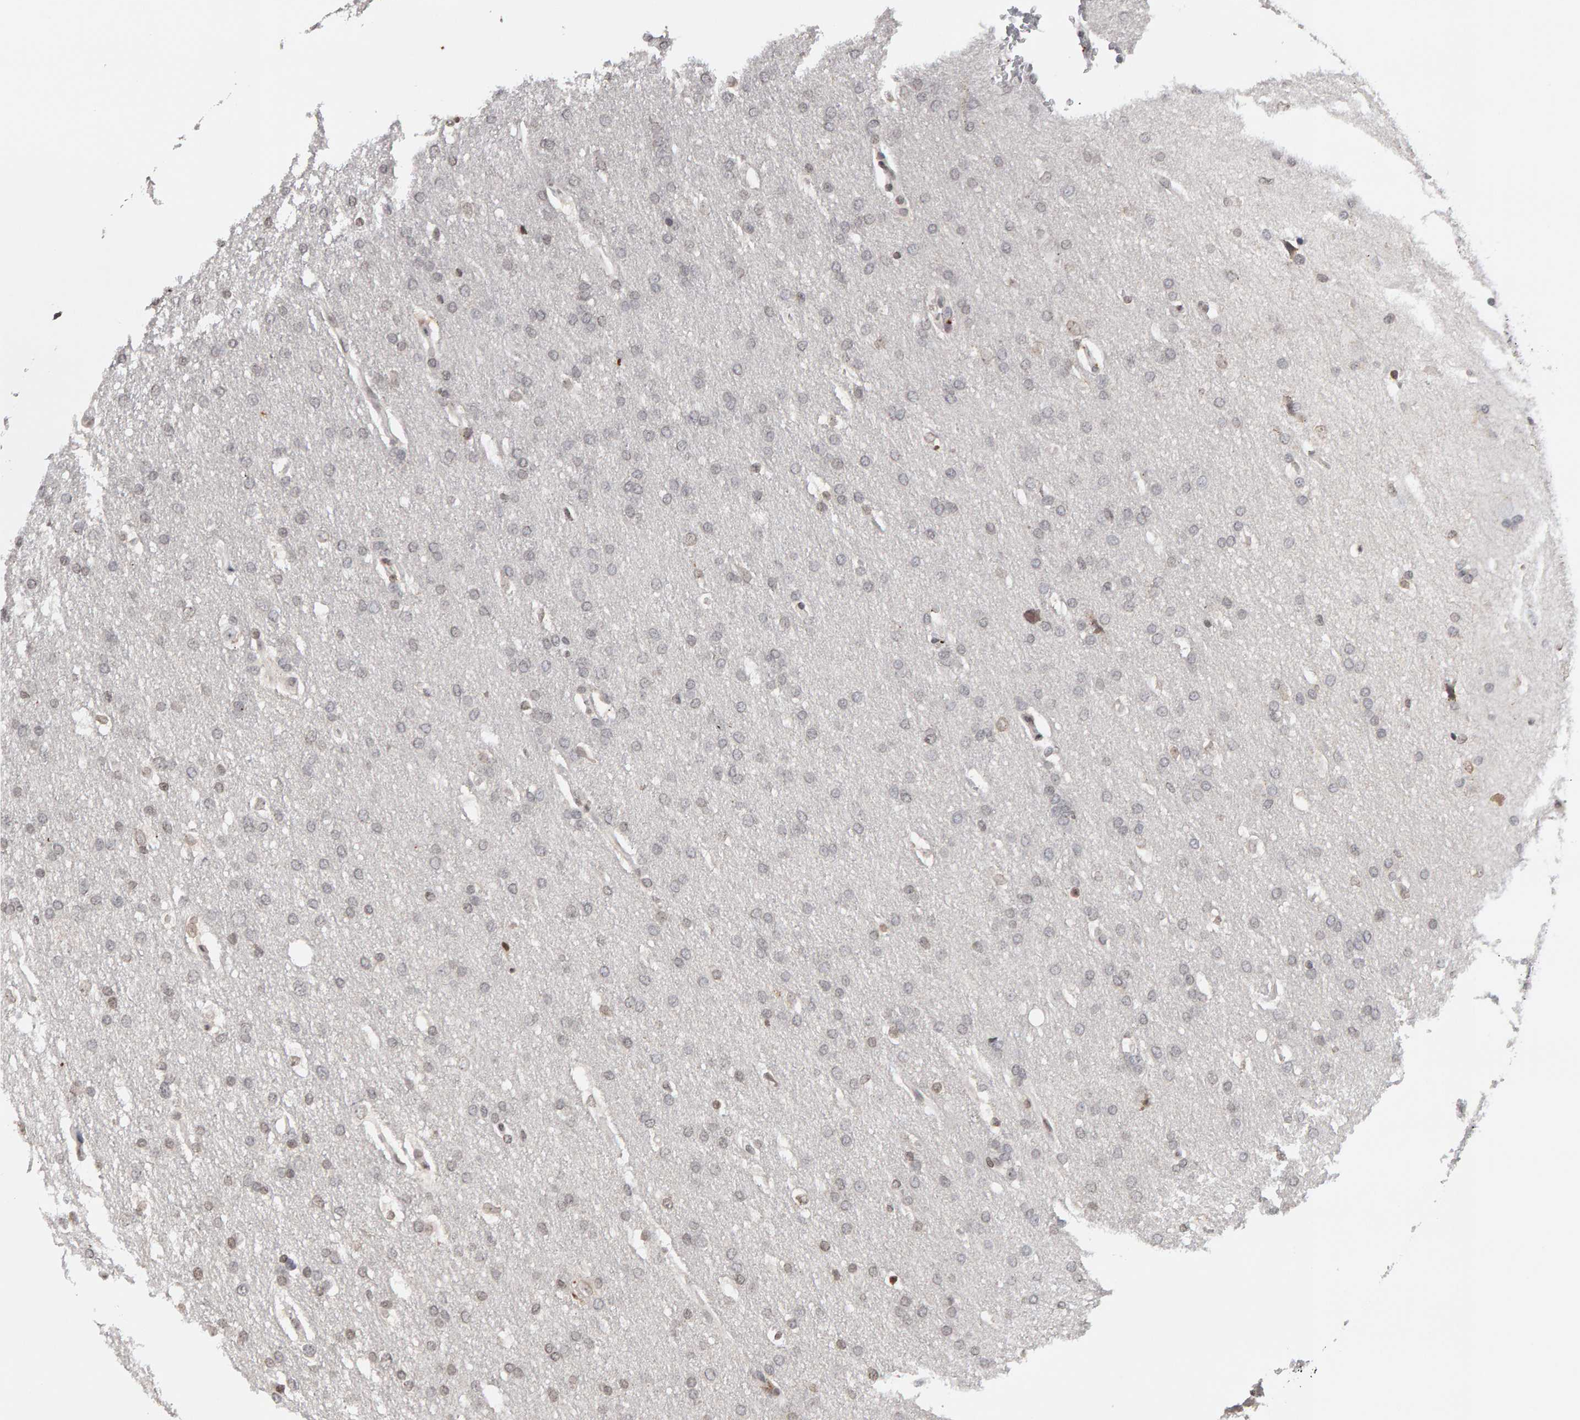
{"staining": {"intensity": "weak", "quantity": "<25%", "location": "nuclear"}, "tissue": "glioma", "cell_type": "Tumor cells", "image_type": "cancer", "snomed": [{"axis": "morphology", "description": "Glioma, malignant, Low grade"}, {"axis": "topography", "description": "Brain"}], "caption": "DAB immunohistochemical staining of glioma shows no significant positivity in tumor cells.", "gene": "TRAM1", "patient": {"sex": "female", "age": 37}}